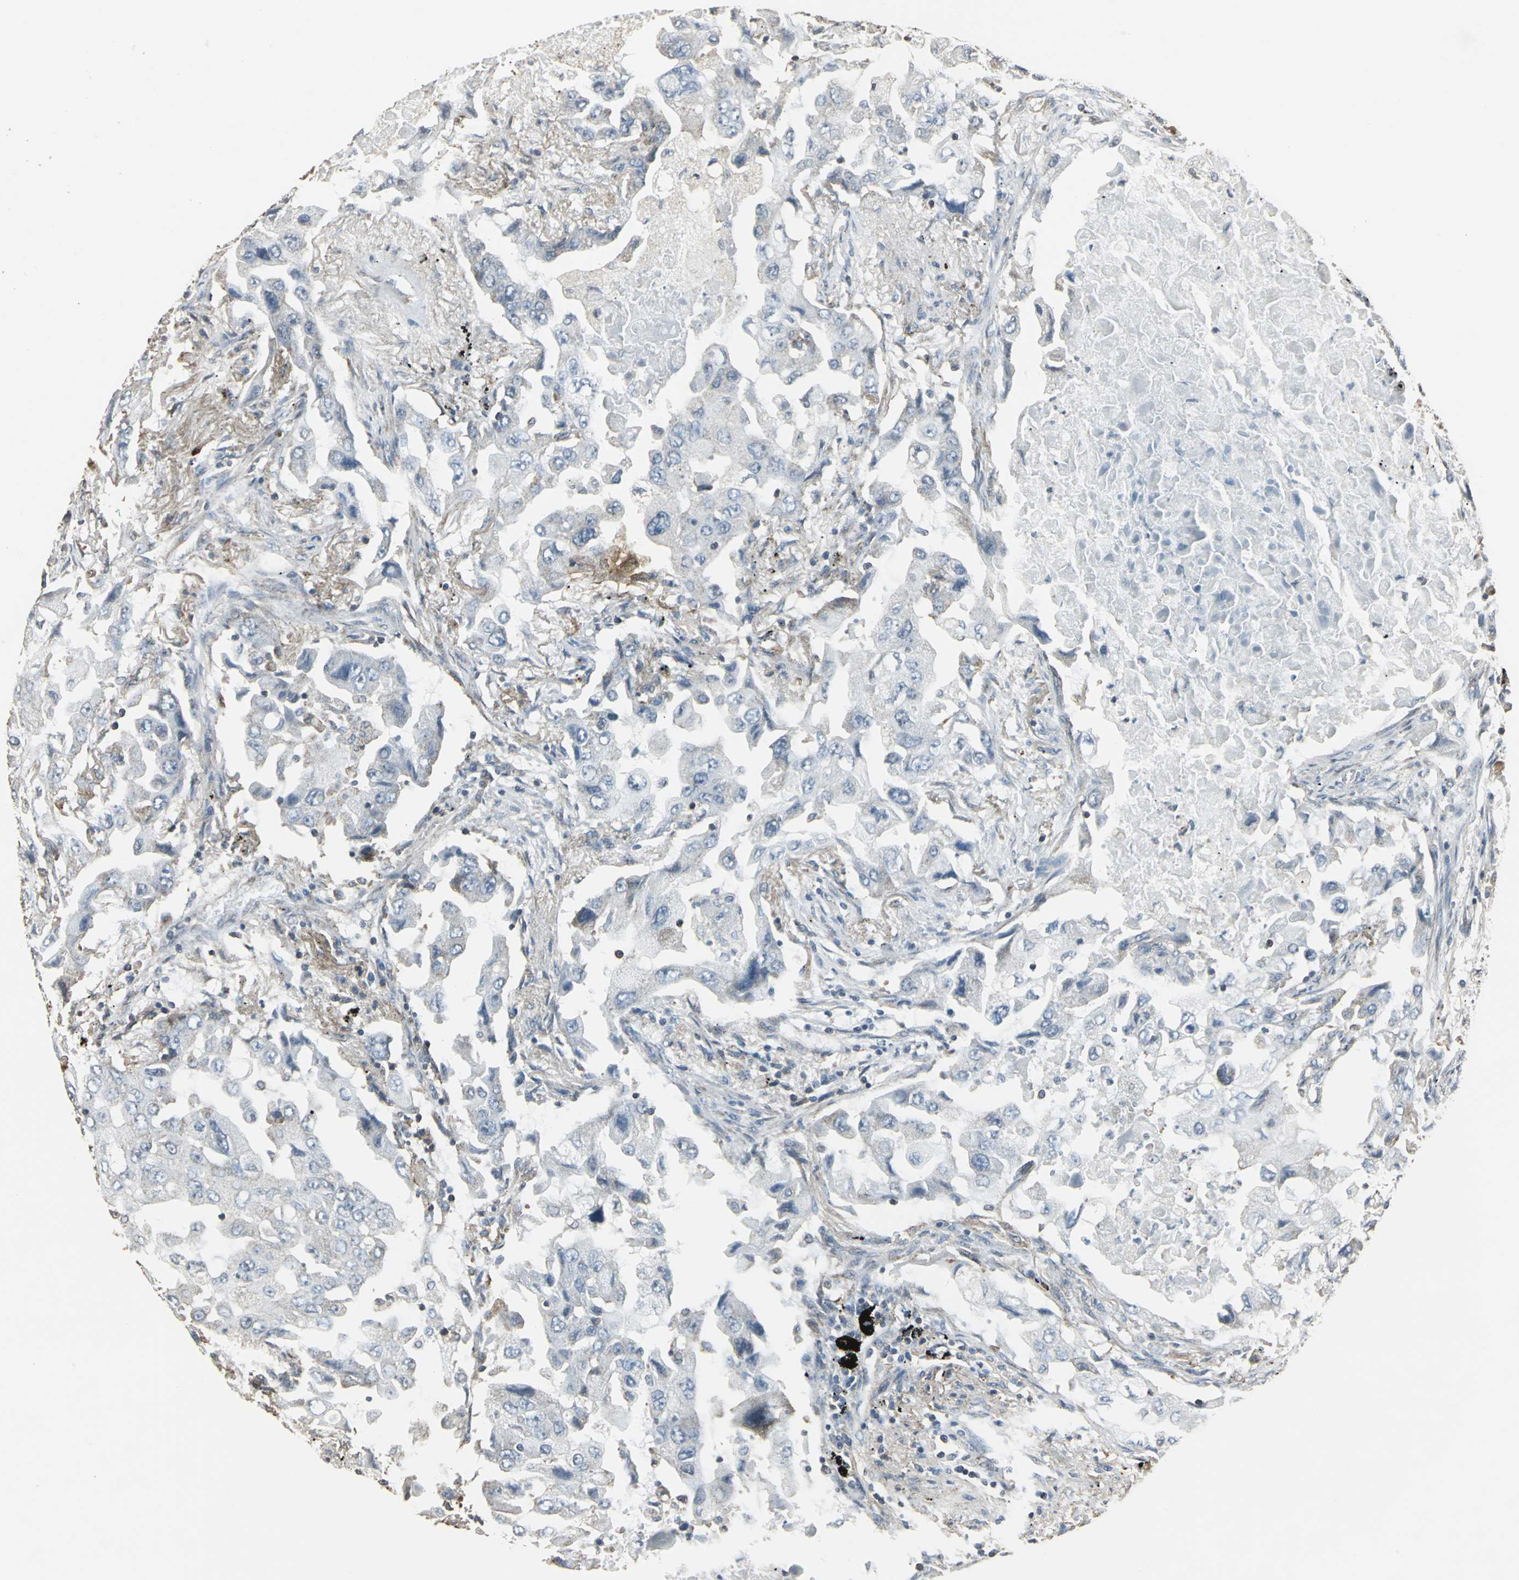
{"staining": {"intensity": "negative", "quantity": "none", "location": "none"}, "tissue": "lung cancer", "cell_type": "Tumor cells", "image_type": "cancer", "snomed": [{"axis": "morphology", "description": "Adenocarcinoma, NOS"}, {"axis": "topography", "description": "Lung"}], "caption": "IHC photomicrograph of adenocarcinoma (lung) stained for a protein (brown), which displays no positivity in tumor cells. The staining is performed using DAB brown chromogen with nuclei counter-stained in using hematoxylin.", "gene": "DNAJB4", "patient": {"sex": "female", "age": 65}}